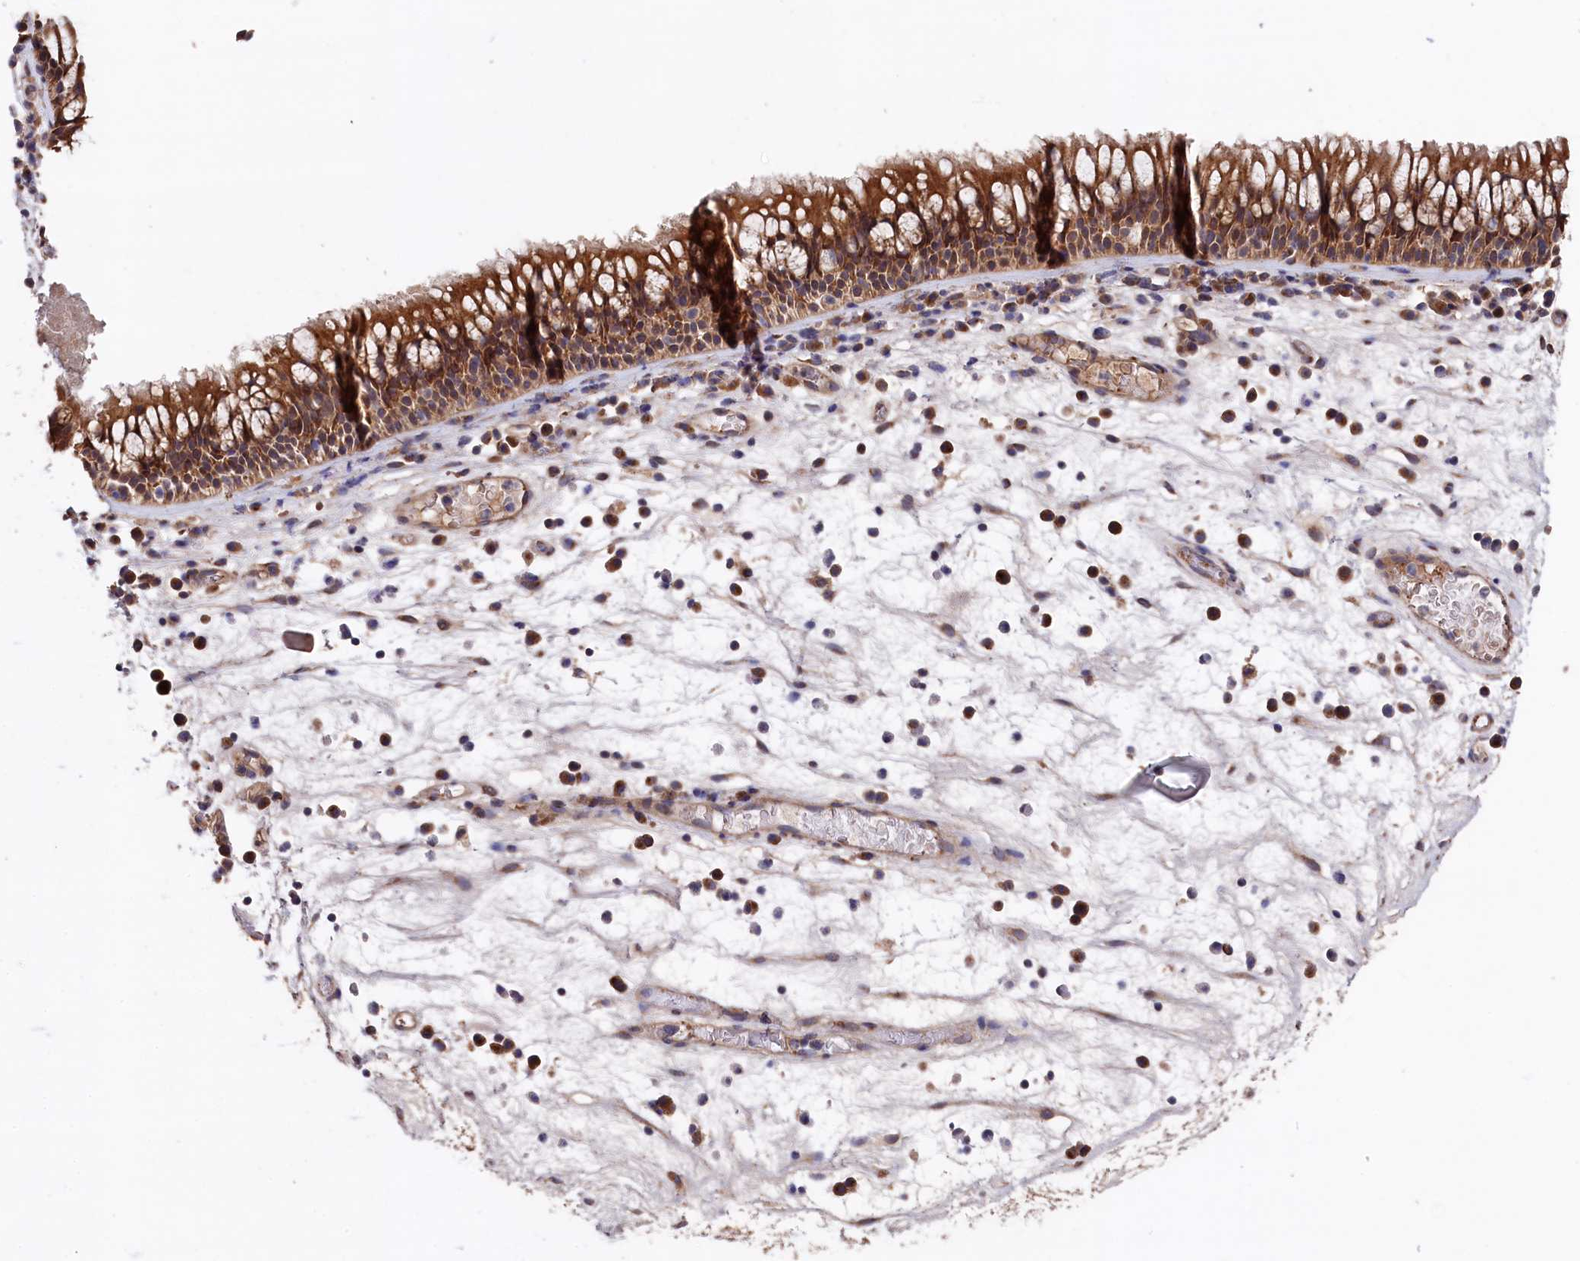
{"staining": {"intensity": "moderate", "quantity": ">75%", "location": "cytoplasmic/membranous"}, "tissue": "nasopharynx", "cell_type": "Respiratory epithelial cells", "image_type": "normal", "snomed": [{"axis": "morphology", "description": "Normal tissue, NOS"}, {"axis": "morphology", "description": "Inflammation, NOS"}, {"axis": "morphology", "description": "Malignant melanoma, Metastatic site"}, {"axis": "topography", "description": "Nasopharynx"}], "caption": "Benign nasopharynx was stained to show a protein in brown. There is medium levels of moderate cytoplasmic/membranous positivity in about >75% of respiratory epithelial cells. Ihc stains the protein of interest in brown and the nuclei are stained blue.", "gene": "SLC12A4", "patient": {"sex": "male", "age": 70}}